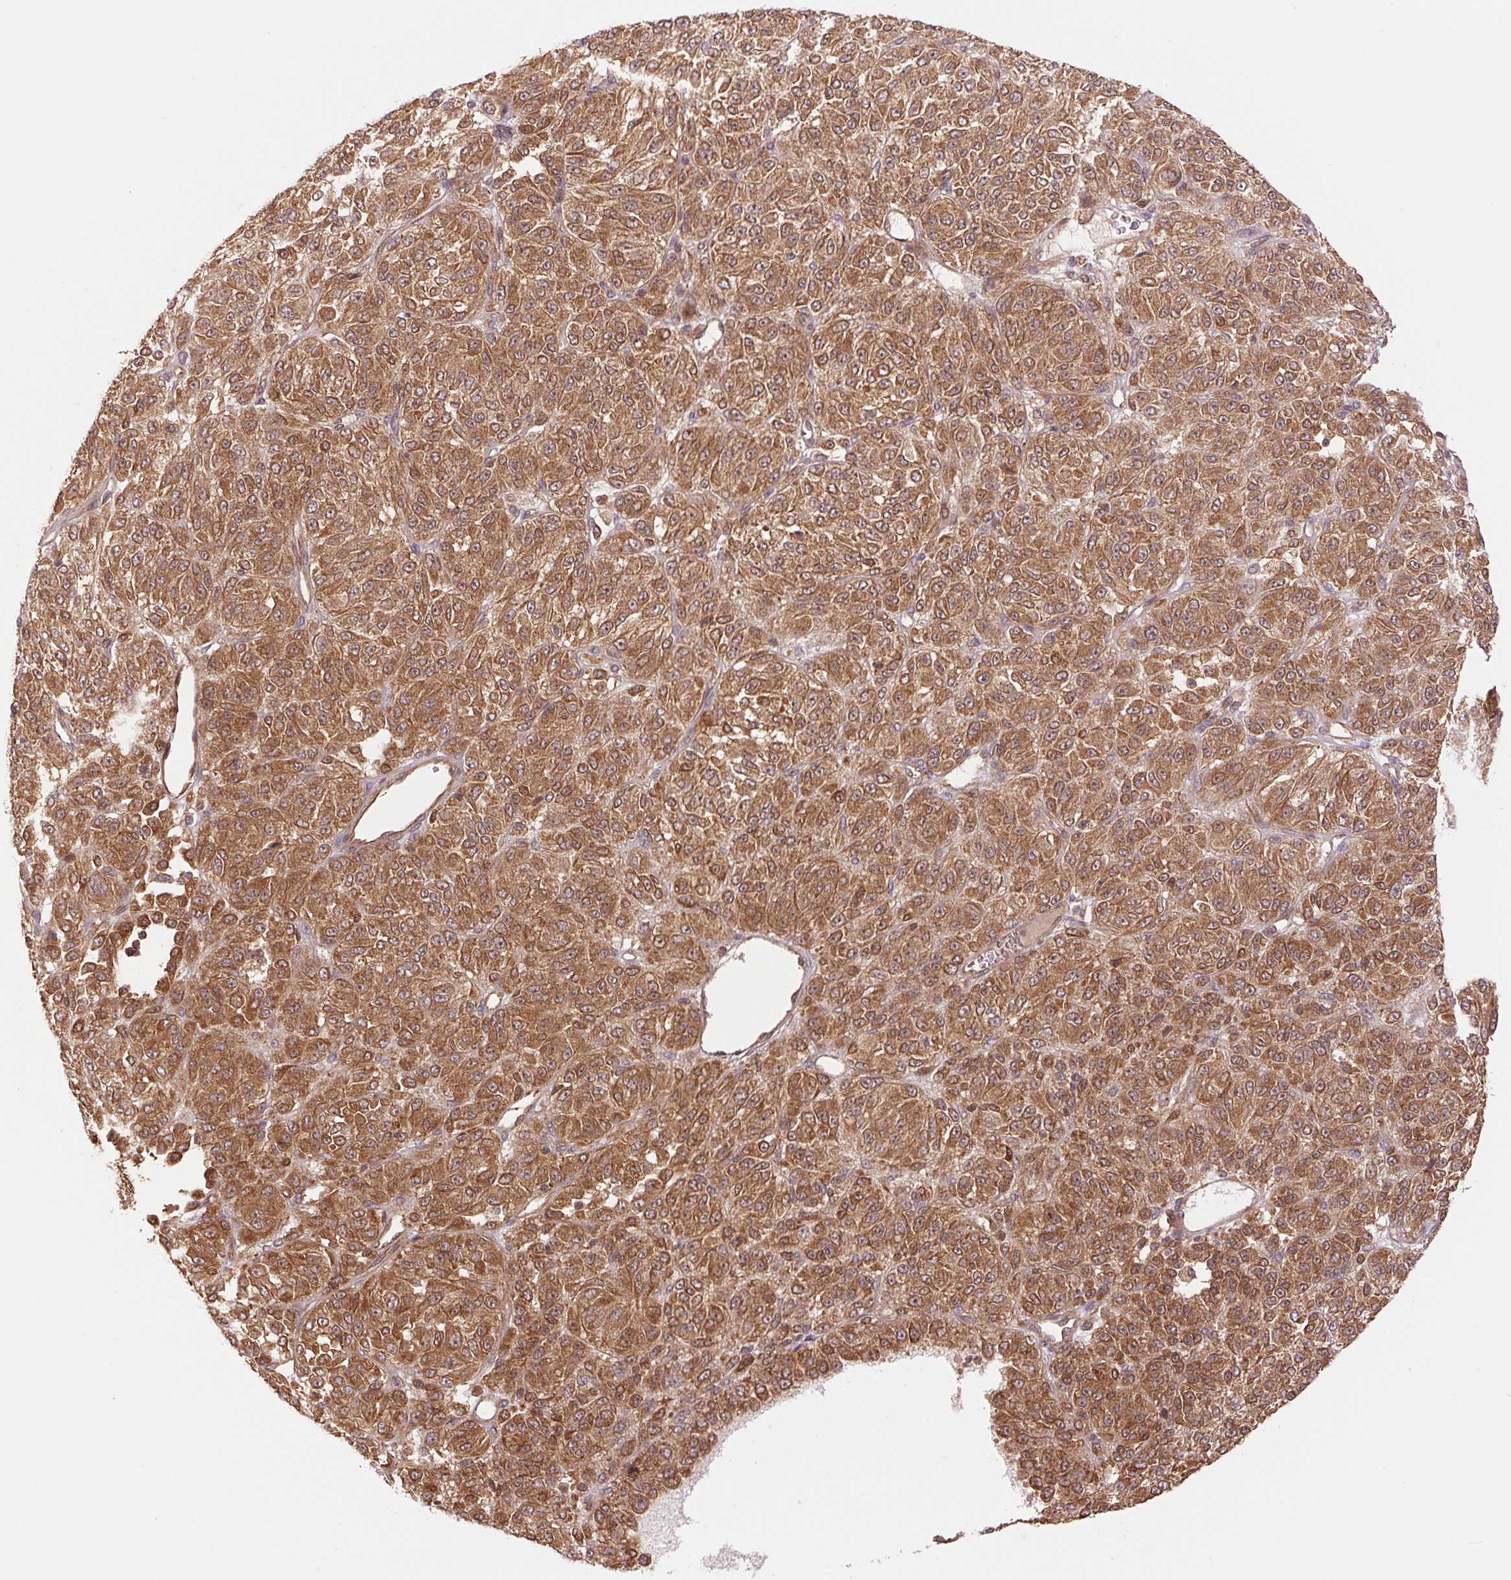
{"staining": {"intensity": "moderate", "quantity": ">75%", "location": "cytoplasmic/membranous"}, "tissue": "melanoma", "cell_type": "Tumor cells", "image_type": "cancer", "snomed": [{"axis": "morphology", "description": "Malignant melanoma, Metastatic site"}, {"axis": "topography", "description": "Brain"}], "caption": "Tumor cells display medium levels of moderate cytoplasmic/membranous staining in approximately >75% of cells in human melanoma.", "gene": "STARD7", "patient": {"sex": "female", "age": 56}}